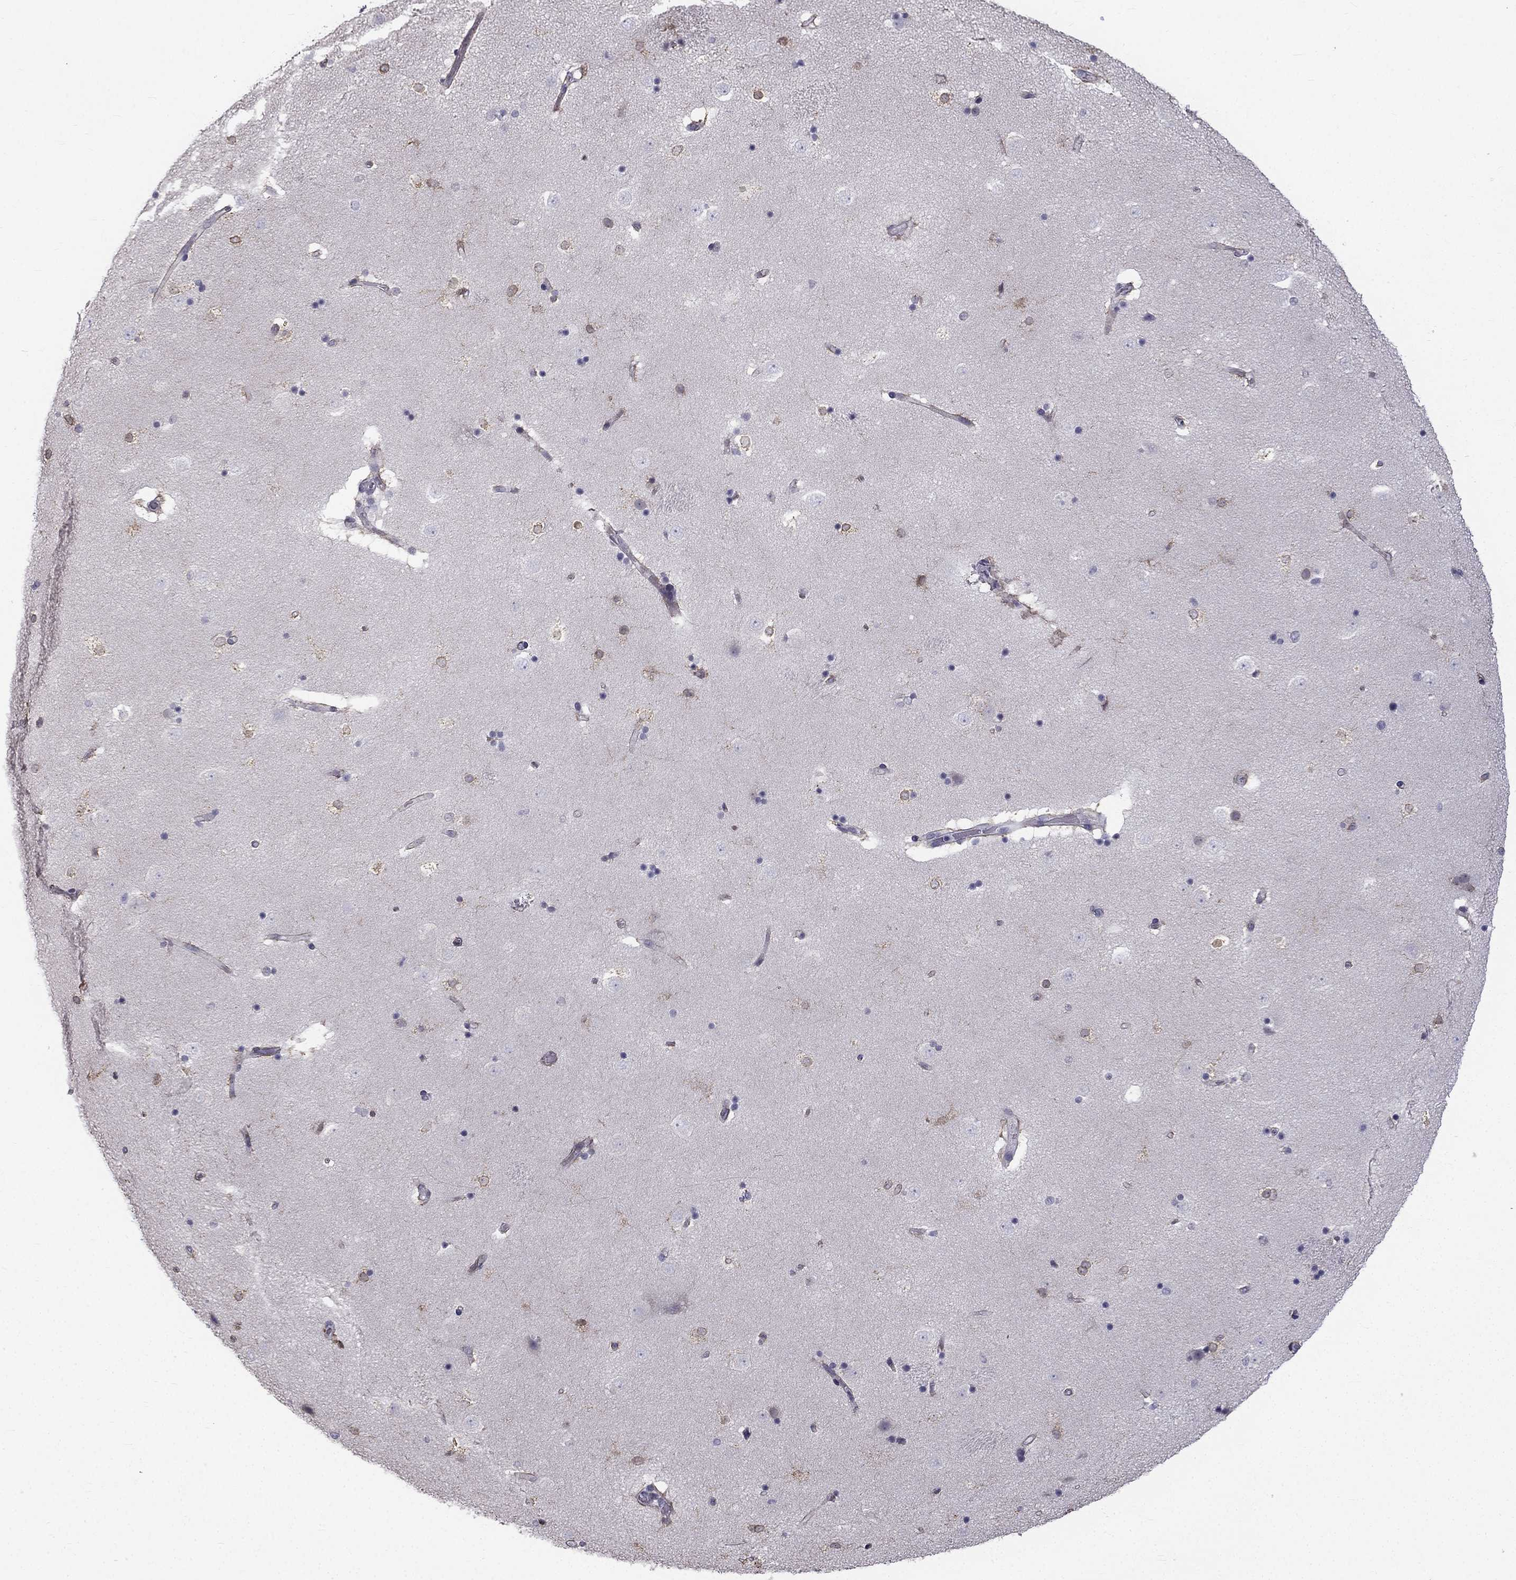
{"staining": {"intensity": "negative", "quantity": "none", "location": "none"}, "tissue": "caudate", "cell_type": "Glial cells", "image_type": "normal", "snomed": [{"axis": "morphology", "description": "Normal tissue, NOS"}, {"axis": "topography", "description": "Lateral ventricle wall"}], "caption": "A histopathology image of caudate stained for a protein shows no brown staining in glial cells.", "gene": "CCDC40", "patient": {"sex": "male", "age": 51}}